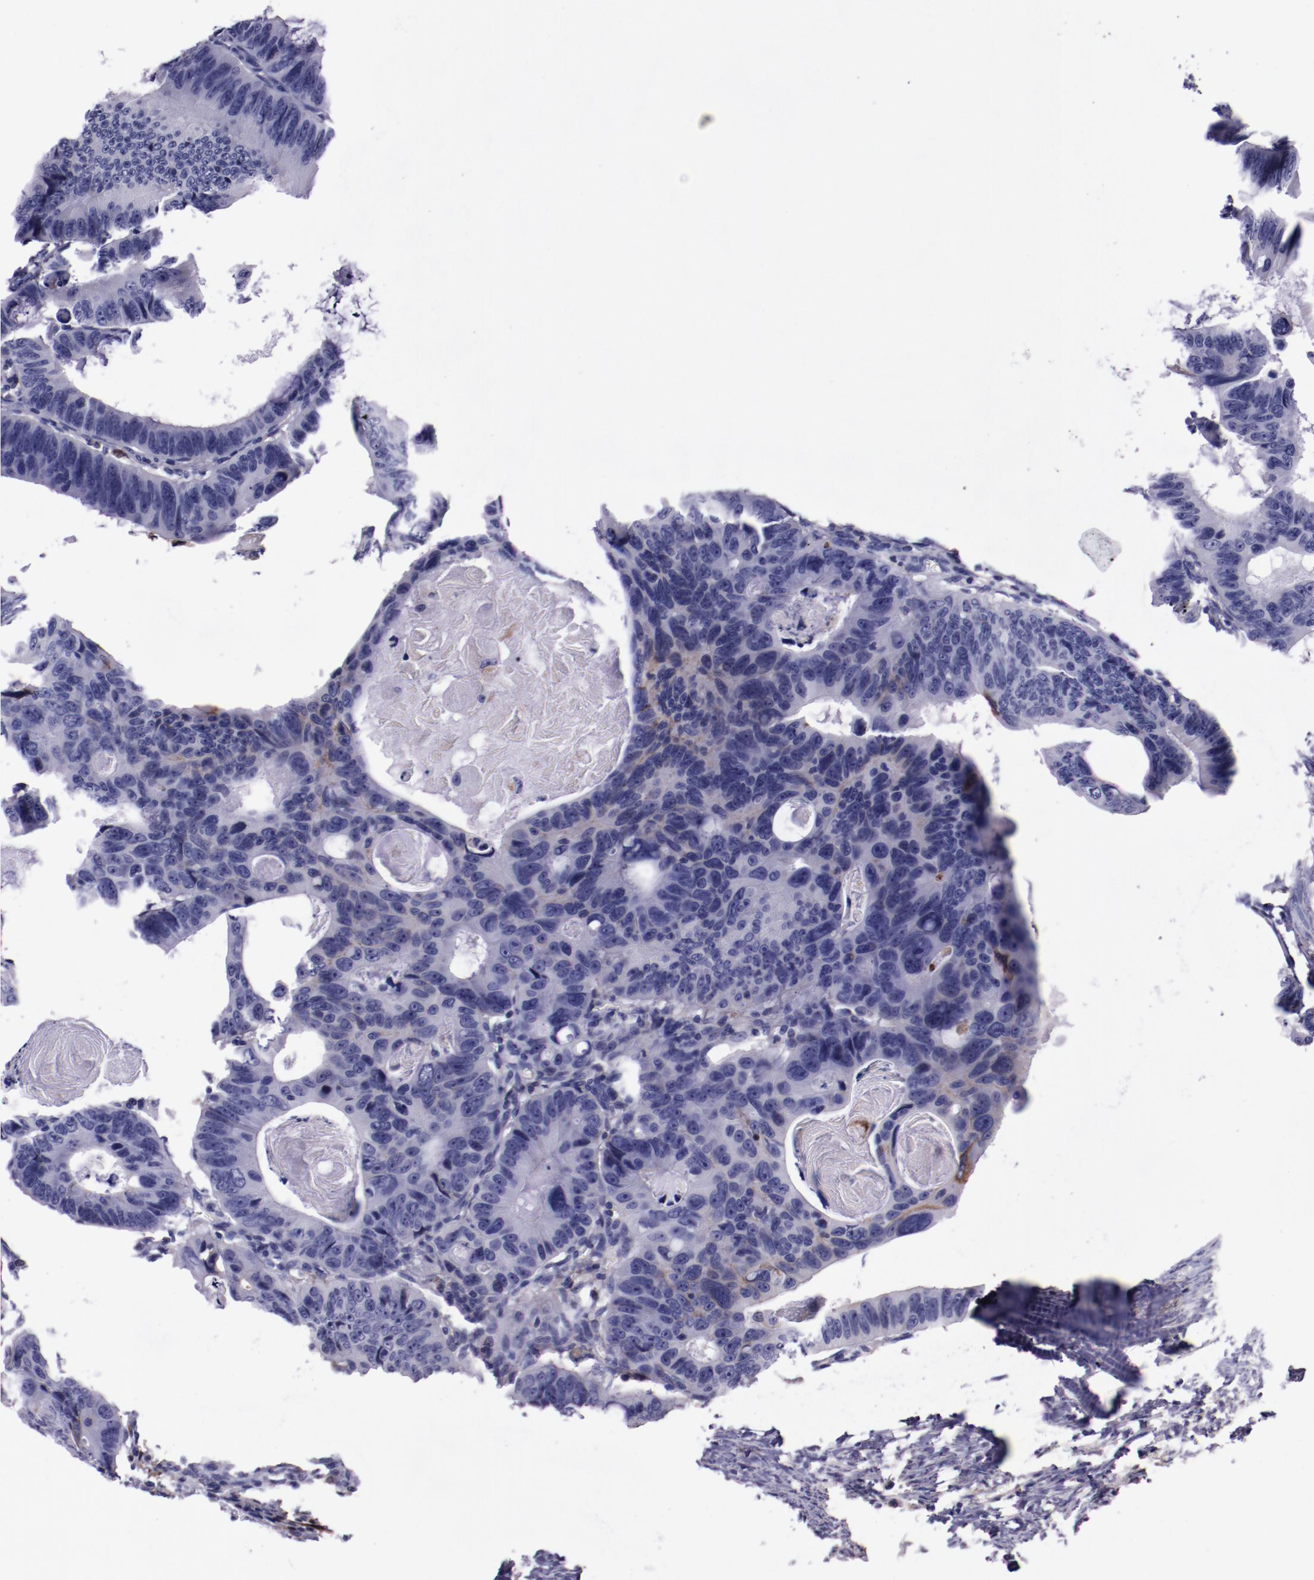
{"staining": {"intensity": "negative", "quantity": "none", "location": "none"}, "tissue": "colorectal cancer", "cell_type": "Tumor cells", "image_type": "cancer", "snomed": [{"axis": "morphology", "description": "Adenocarcinoma, NOS"}, {"axis": "topography", "description": "Colon"}], "caption": "Tumor cells show no significant positivity in adenocarcinoma (colorectal).", "gene": "APOH", "patient": {"sex": "female", "age": 55}}